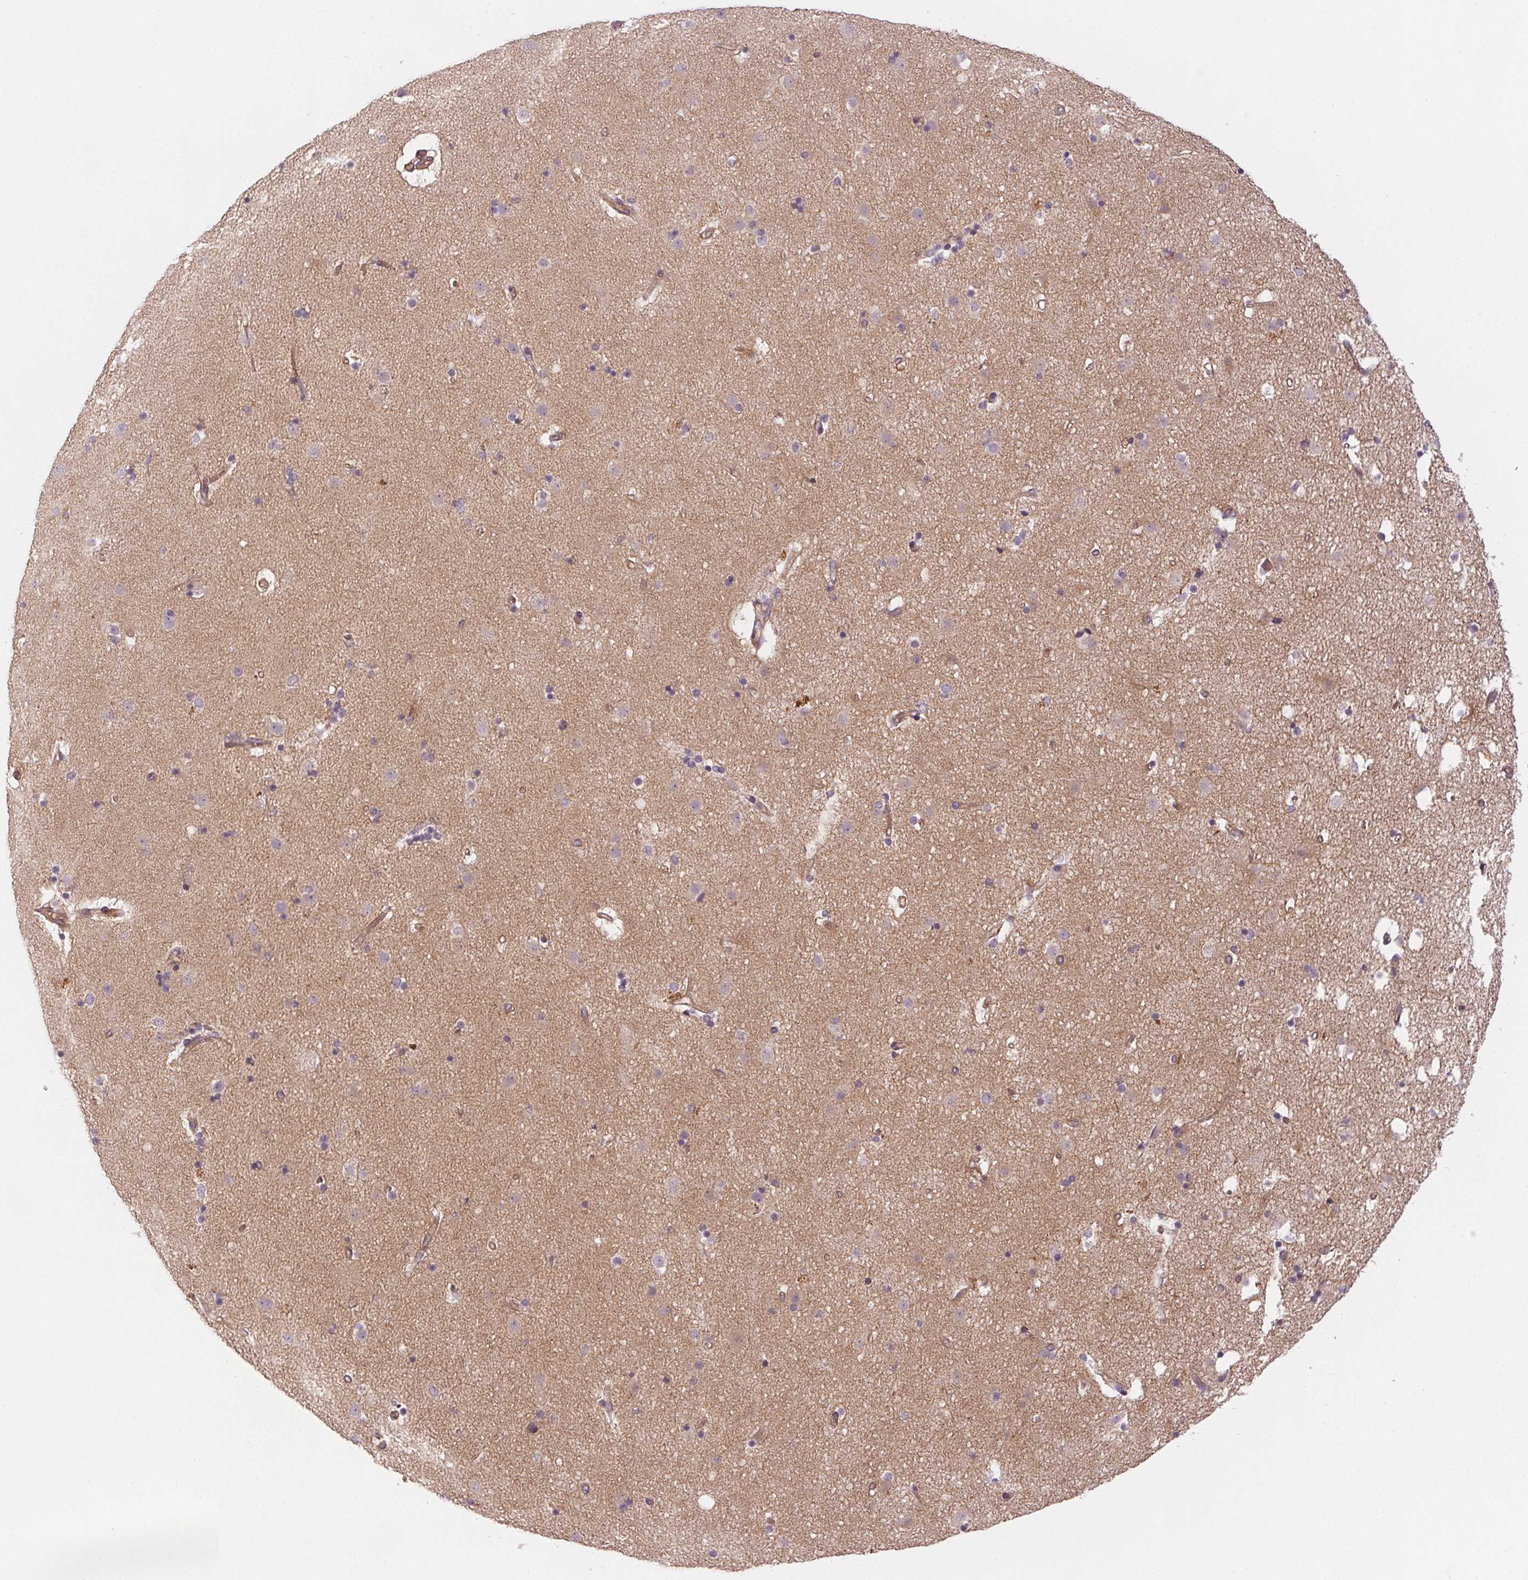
{"staining": {"intensity": "negative", "quantity": "none", "location": "none"}, "tissue": "caudate", "cell_type": "Glial cells", "image_type": "normal", "snomed": [{"axis": "morphology", "description": "Normal tissue, NOS"}, {"axis": "topography", "description": "Lateral ventricle wall"}], "caption": "There is no significant expression in glial cells of caudate.", "gene": "VNN1", "patient": {"sex": "female", "age": 71}}